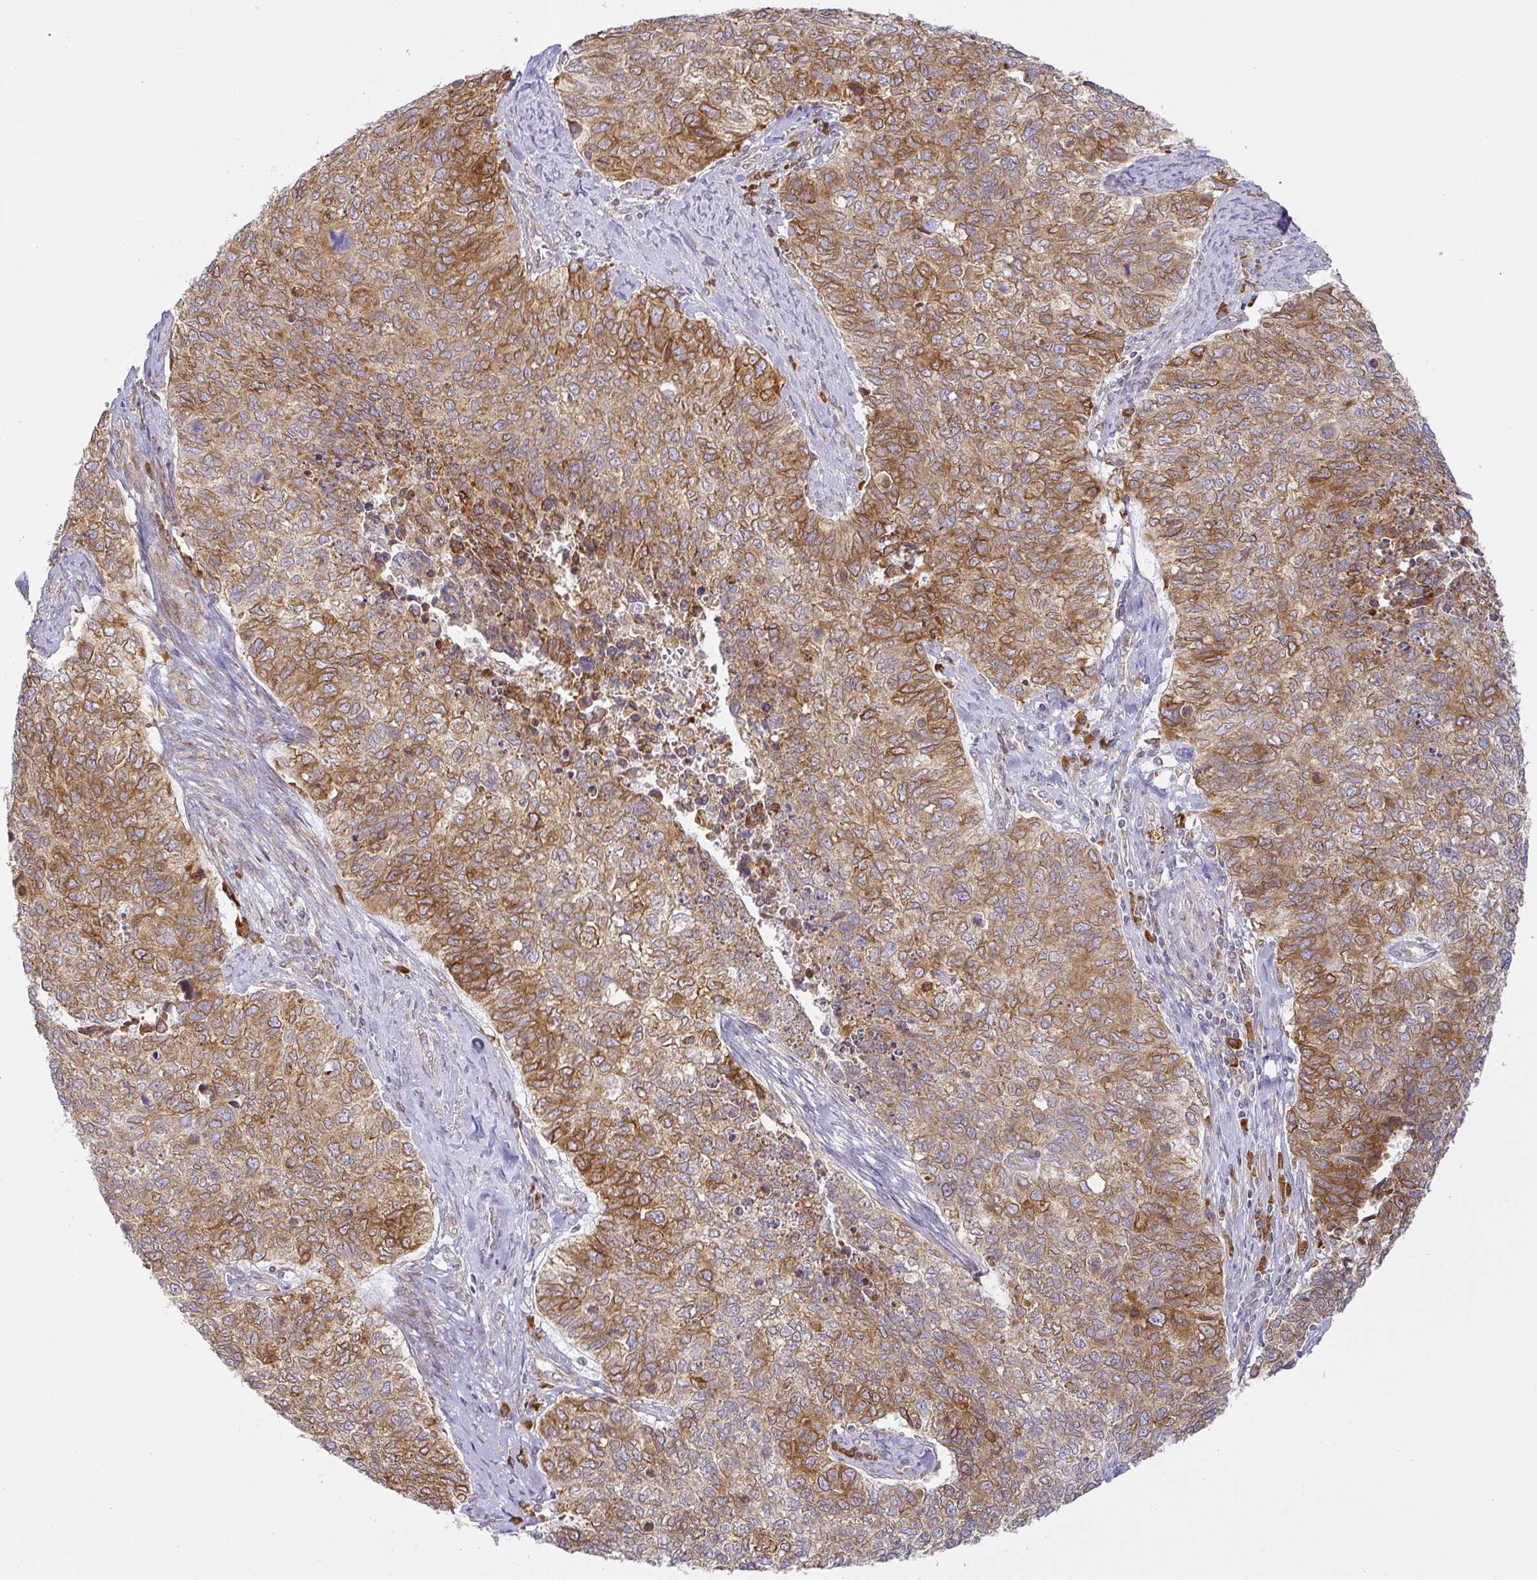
{"staining": {"intensity": "moderate", "quantity": ">75%", "location": "cytoplasmic/membranous"}, "tissue": "cervical cancer", "cell_type": "Tumor cells", "image_type": "cancer", "snomed": [{"axis": "morphology", "description": "Adenocarcinoma, NOS"}, {"axis": "topography", "description": "Cervix"}], "caption": "The image displays staining of cervical adenocarcinoma, revealing moderate cytoplasmic/membranous protein staining (brown color) within tumor cells. (IHC, brightfield microscopy, high magnification).", "gene": "DERL2", "patient": {"sex": "female", "age": 63}}